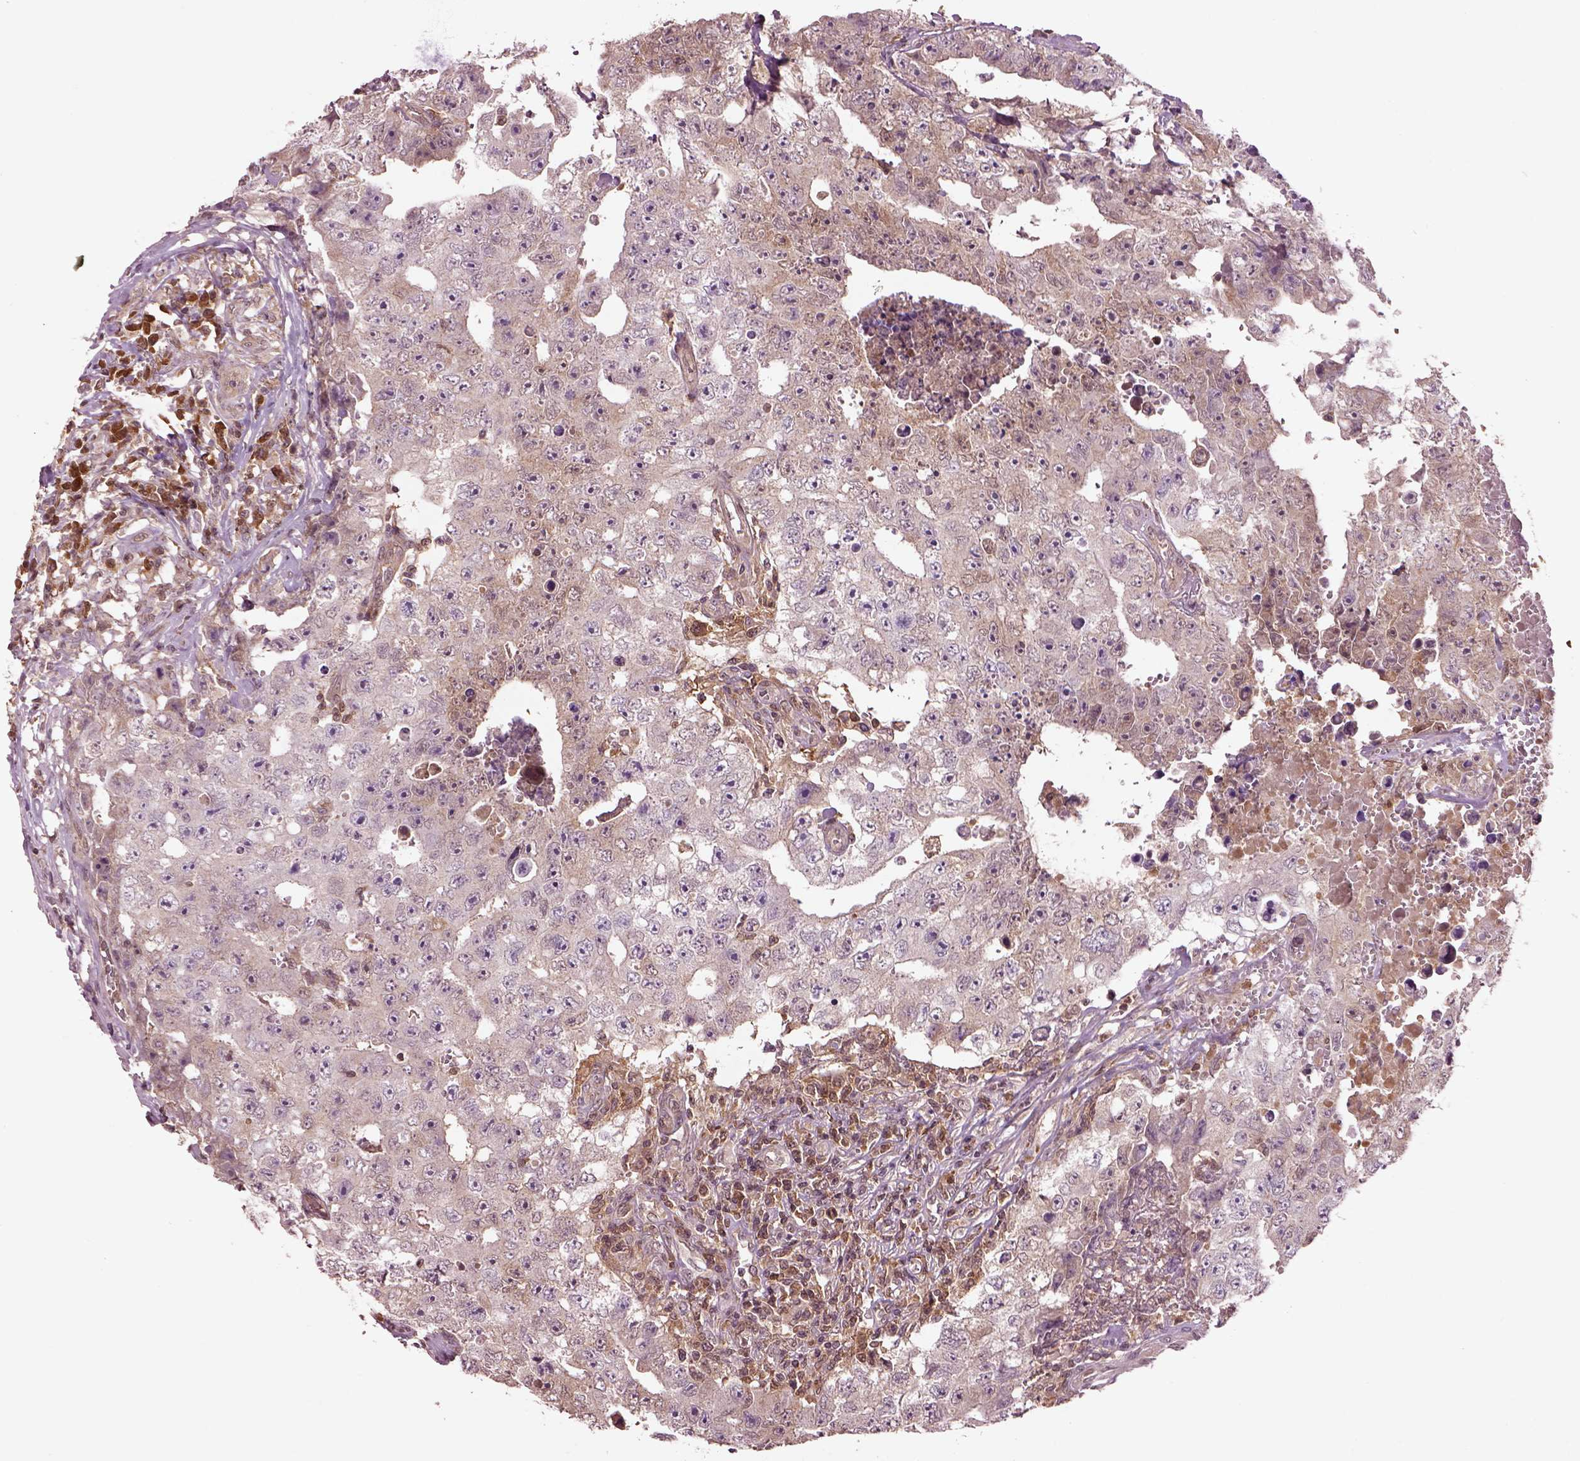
{"staining": {"intensity": "negative", "quantity": "none", "location": "none"}, "tissue": "testis cancer", "cell_type": "Tumor cells", "image_type": "cancer", "snomed": [{"axis": "morphology", "description": "Carcinoma, Embryonal, NOS"}, {"axis": "topography", "description": "Testis"}], "caption": "Histopathology image shows no protein positivity in tumor cells of embryonal carcinoma (testis) tissue.", "gene": "MDP1", "patient": {"sex": "male", "age": 36}}